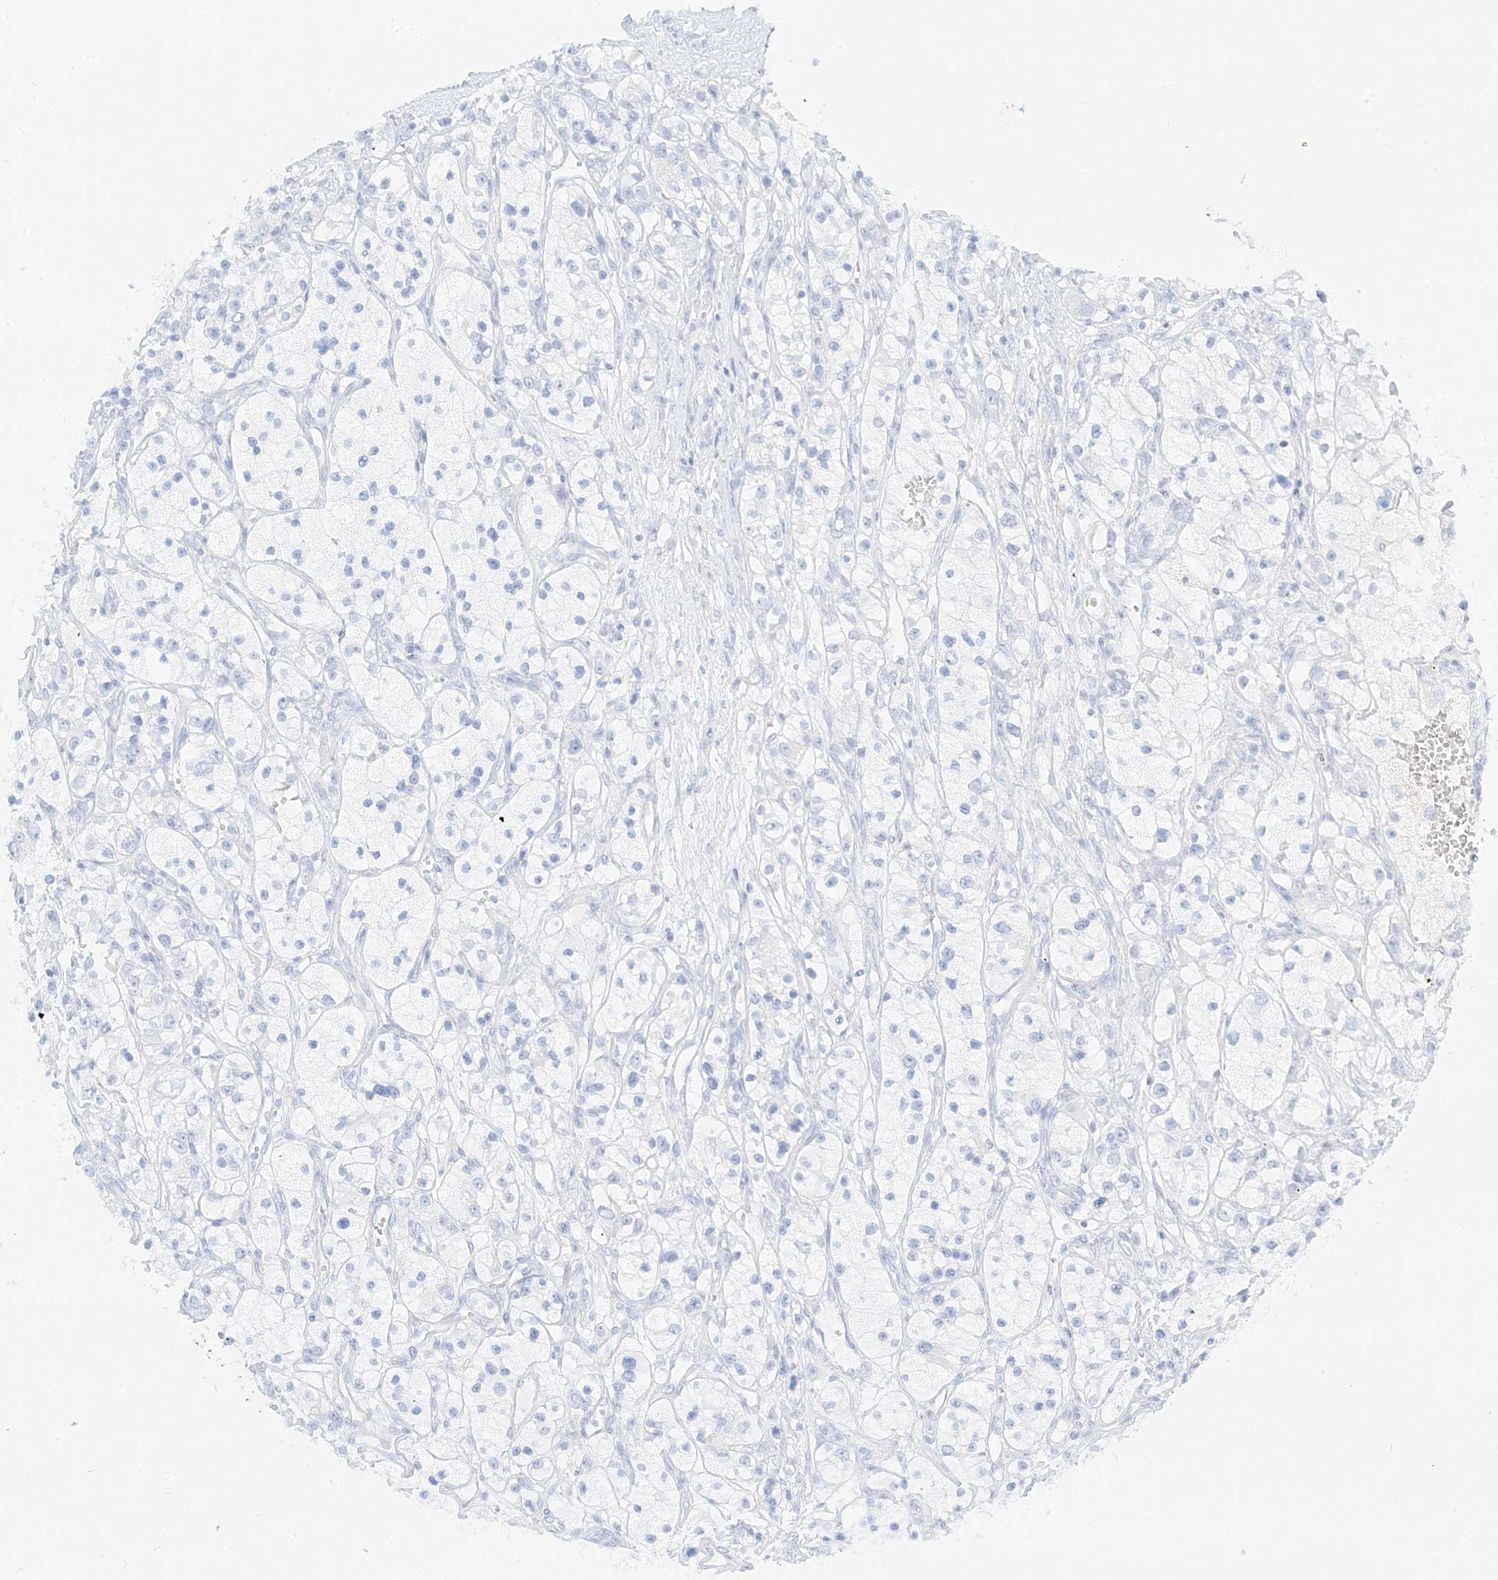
{"staining": {"intensity": "negative", "quantity": "none", "location": "none"}, "tissue": "renal cancer", "cell_type": "Tumor cells", "image_type": "cancer", "snomed": [{"axis": "morphology", "description": "Adenocarcinoma, NOS"}, {"axis": "topography", "description": "Kidney"}], "caption": "Tumor cells are negative for protein expression in human adenocarcinoma (renal).", "gene": "SLC22A13", "patient": {"sex": "female", "age": 57}}